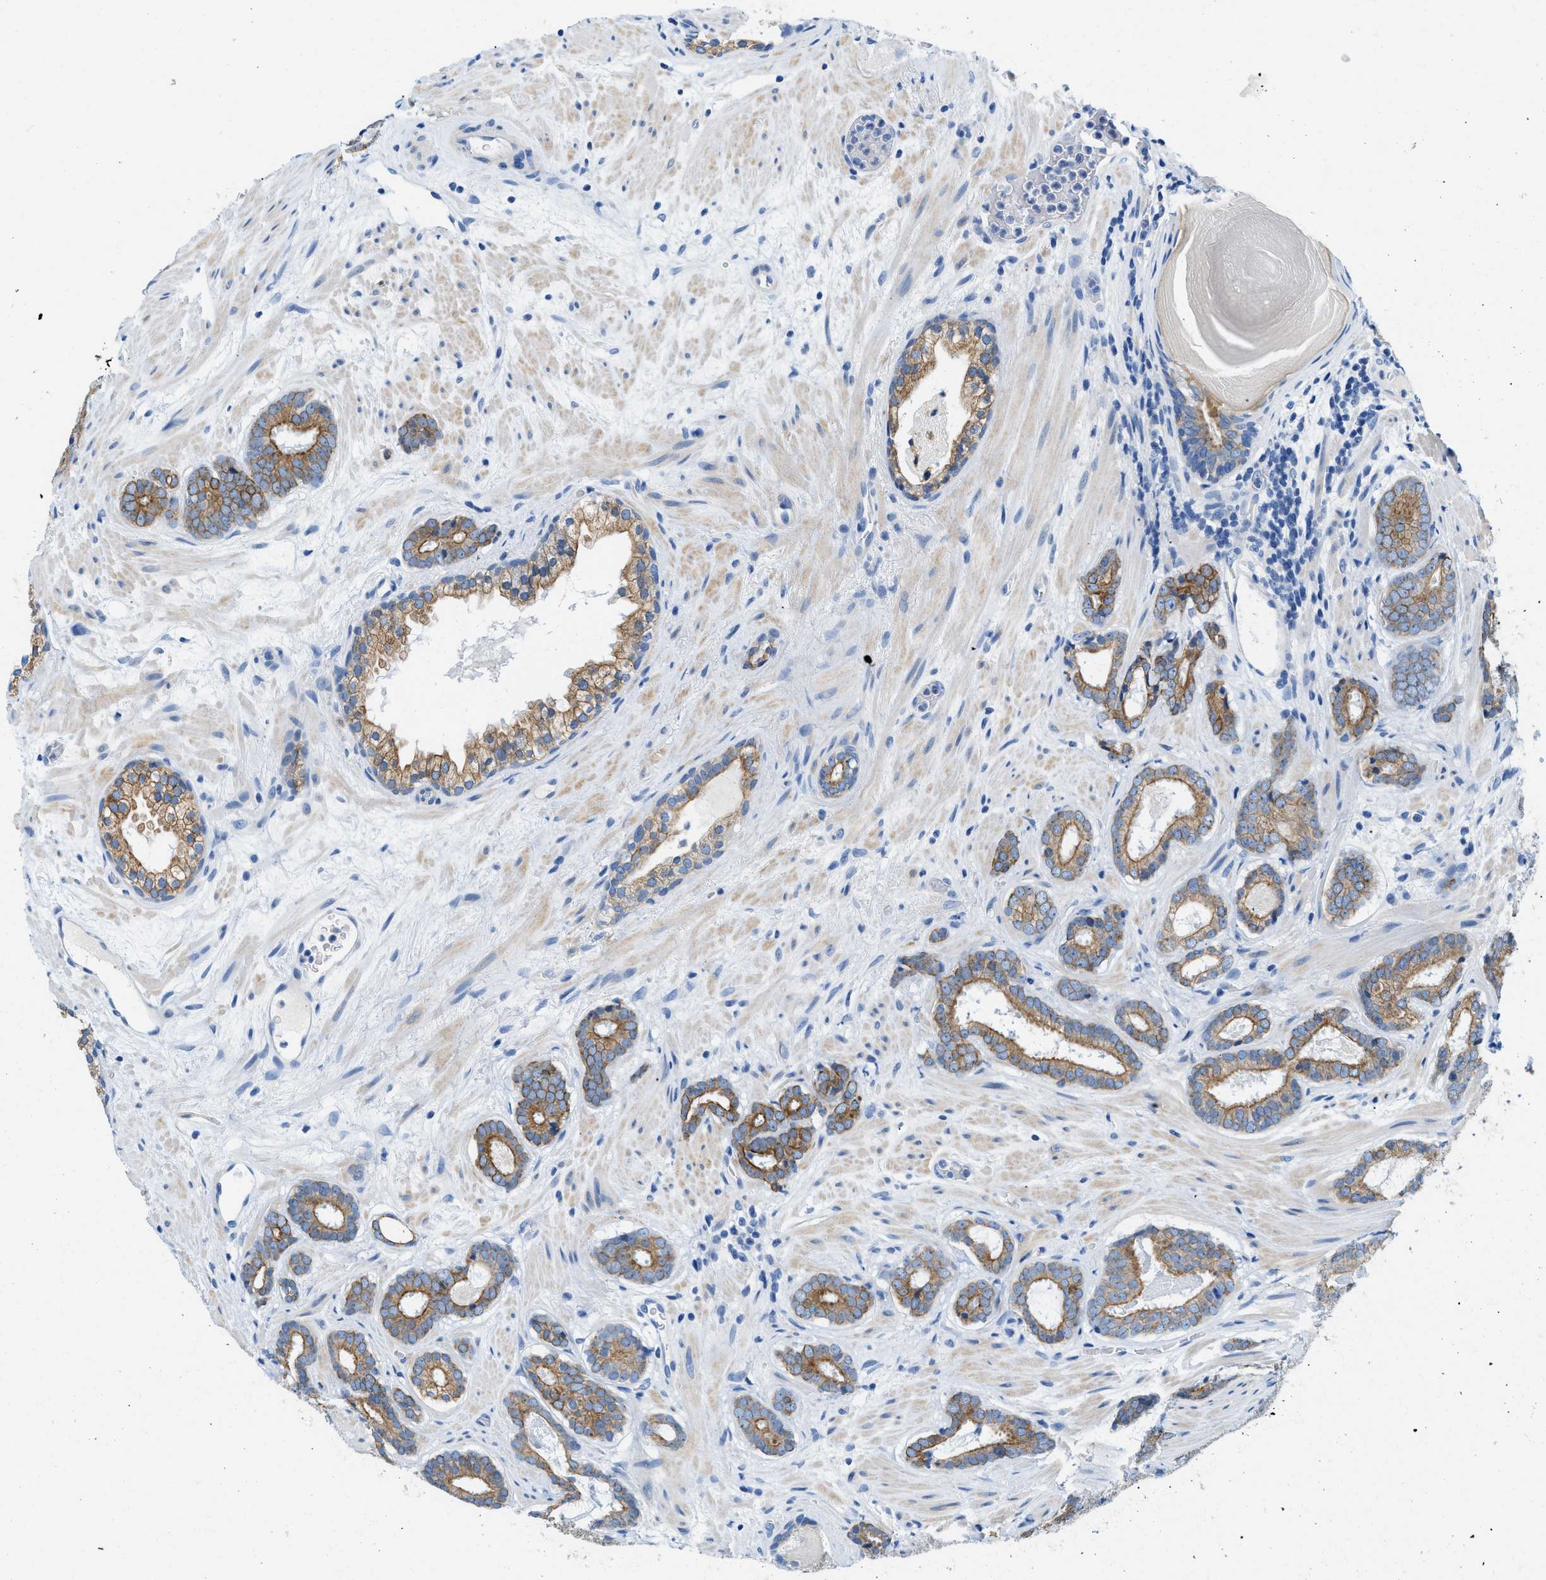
{"staining": {"intensity": "moderate", "quantity": ">75%", "location": "cytoplasmic/membranous"}, "tissue": "prostate cancer", "cell_type": "Tumor cells", "image_type": "cancer", "snomed": [{"axis": "morphology", "description": "Adenocarcinoma, Low grade"}, {"axis": "topography", "description": "Prostate"}], "caption": "Protein staining shows moderate cytoplasmic/membranous staining in approximately >75% of tumor cells in low-grade adenocarcinoma (prostate). The protein is stained brown, and the nuclei are stained in blue (DAB IHC with brightfield microscopy, high magnification).", "gene": "BPGM", "patient": {"sex": "male", "age": 69}}